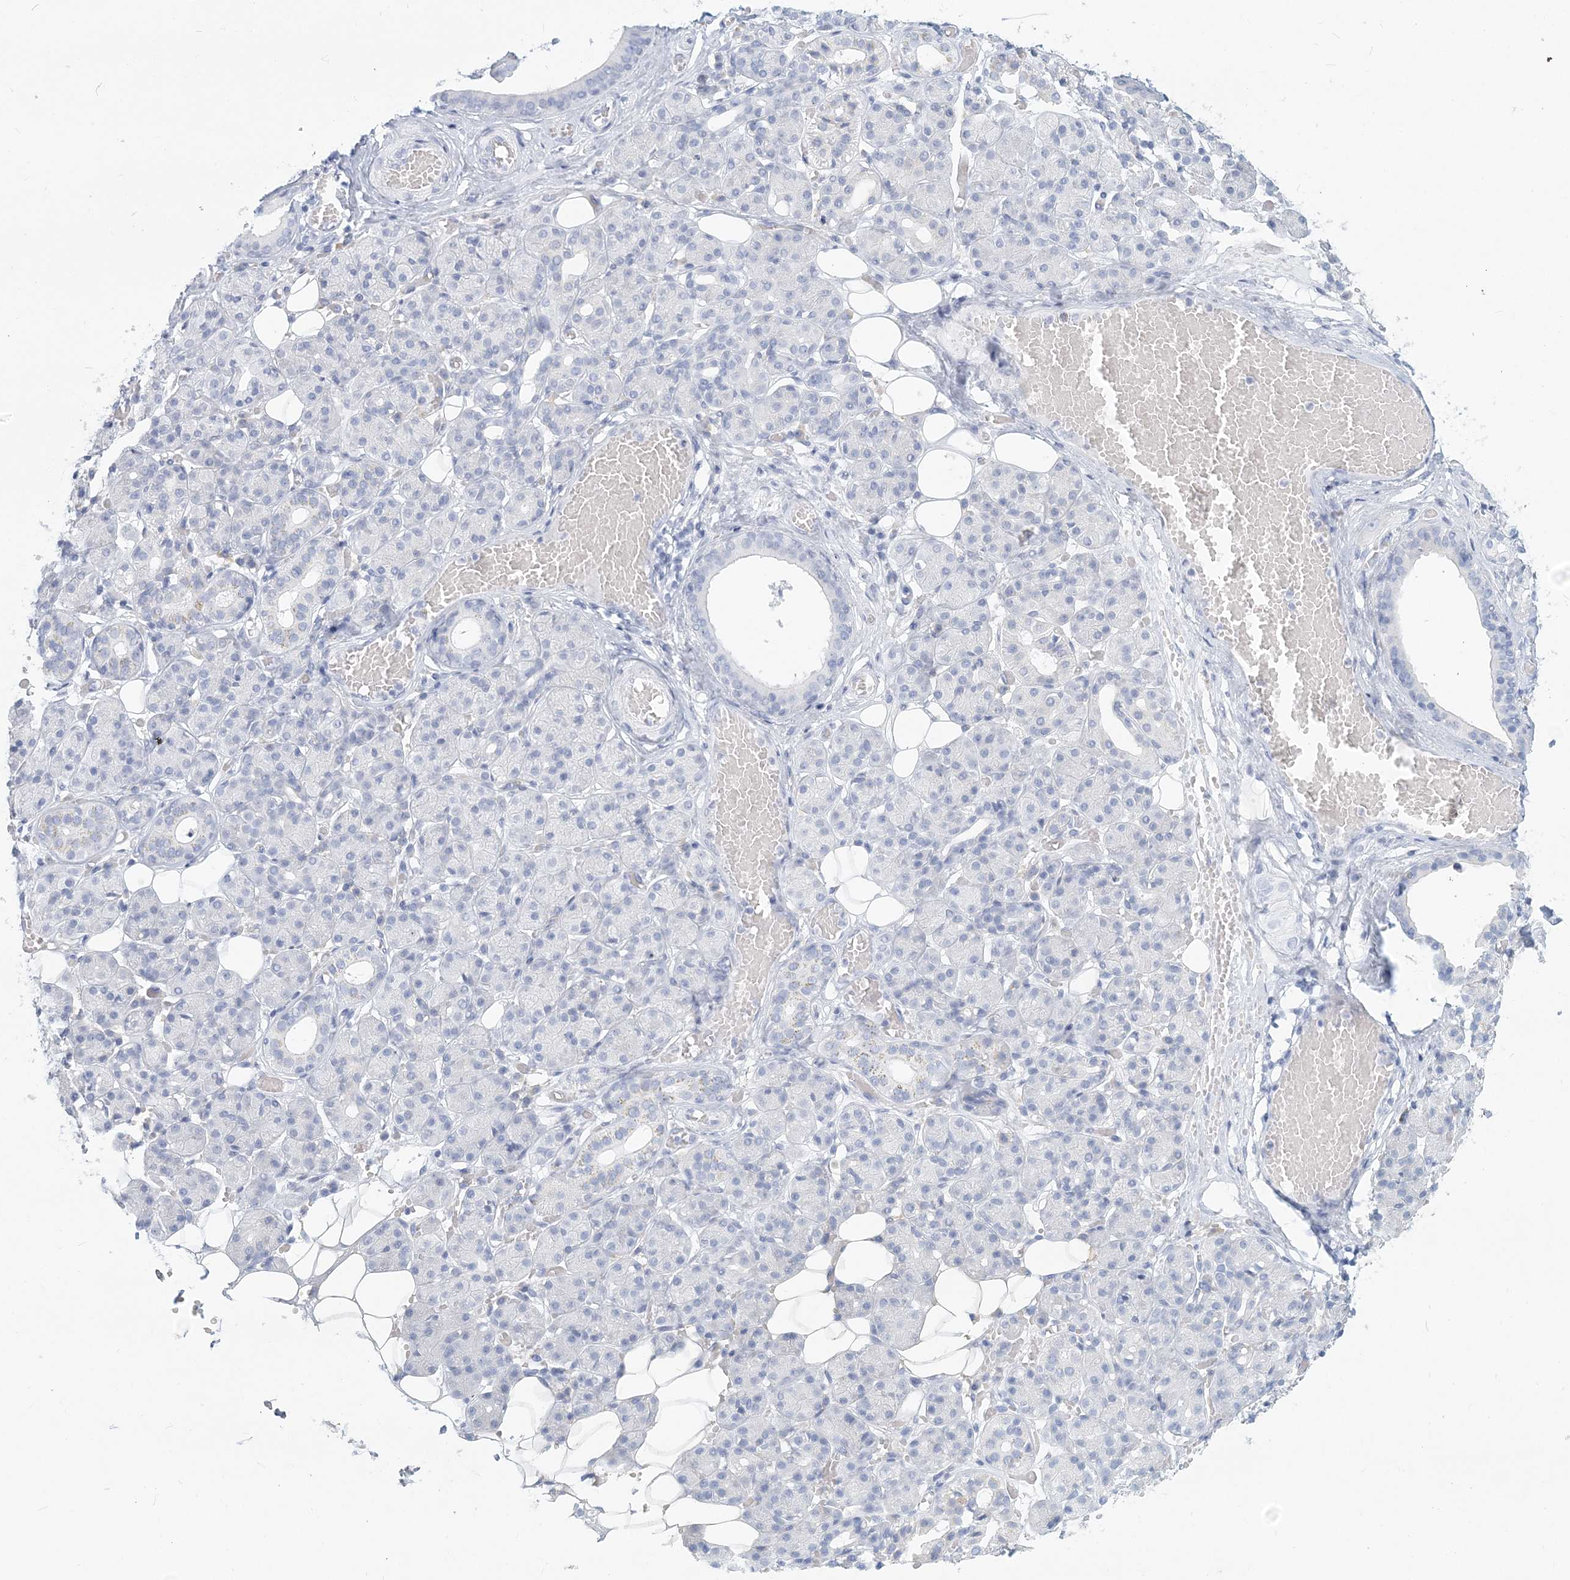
{"staining": {"intensity": "negative", "quantity": "none", "location": "none"}, "tissue": "salivary gland", "cell_type": "Glandular cells", "image_type": "normal", "snomed": [{"axis": "morphology", "description": "Normal tissue, NOS"}, {"axis": "topography", "description": "Salivary gland"}], "caption": "Immunohistochemistry micrograph of normal salivary gland: human salivary gland stained with DAB exhibits no significant protein staining in glandular cells. (Stains: DAB (3,3'-diaminobenzidine) immunohistochemistry with hematoxylin counter stain, Microscopy: brightfield microscopy at high magnification).", "gene": "CSN1S1", "patient": {"sex": "male", "age": 63}}